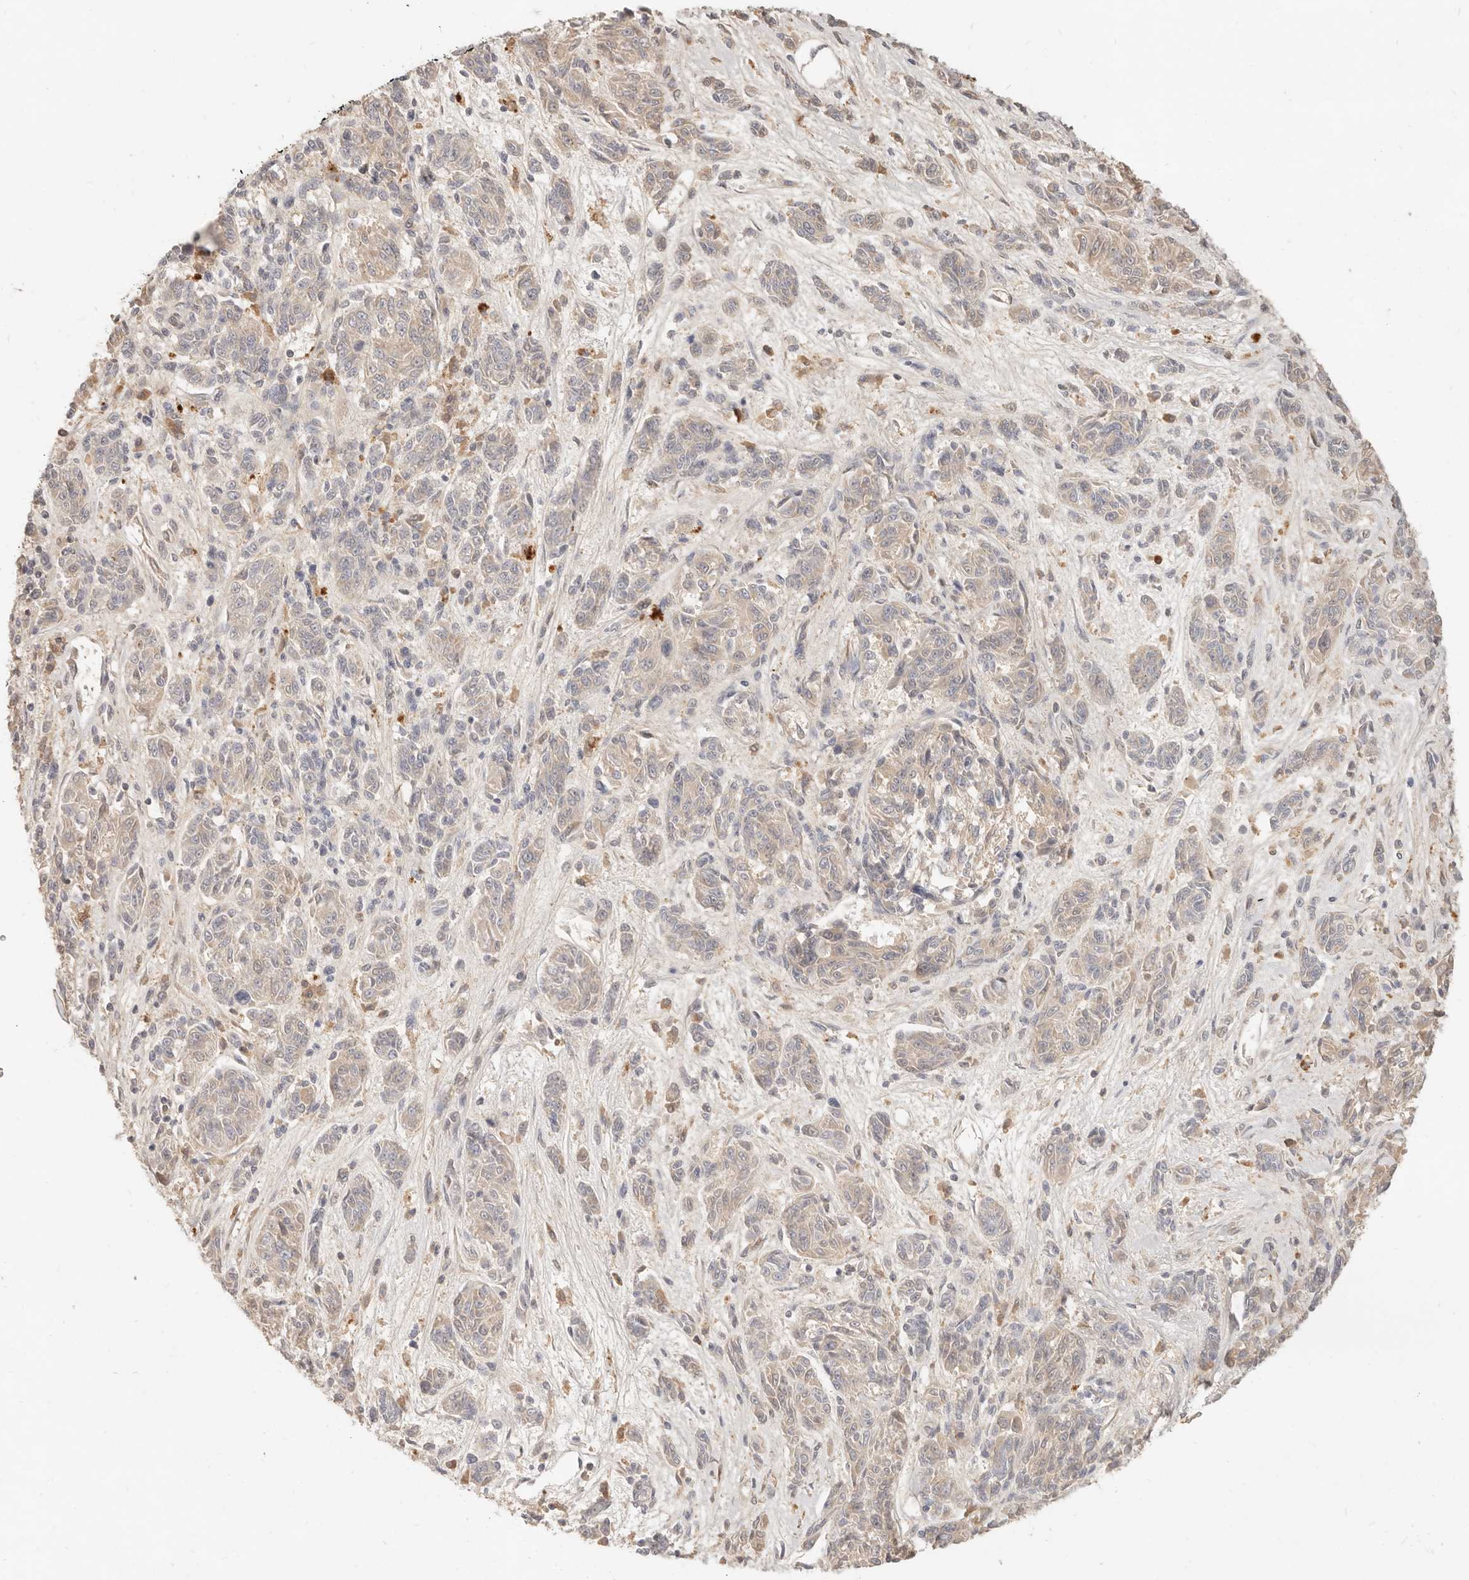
{"staining": {"intensity": "negative", "quantity": "none", "location": "none"}, "tissue": "melanoma", "cell_type": "Tumor cells", "image_type": "cancer", "snomed": [{"axis": "morphology", "description": "Malignant melanoma, NOS"}, {"axis": "topography", "description": "Skin"}], "caption": "An IHC micrograph of melanoma is shown. There is no staining in tumor cells of melanoma.", "gene": "NECAP2", "patient": {"sex": "male", "age": 53}}